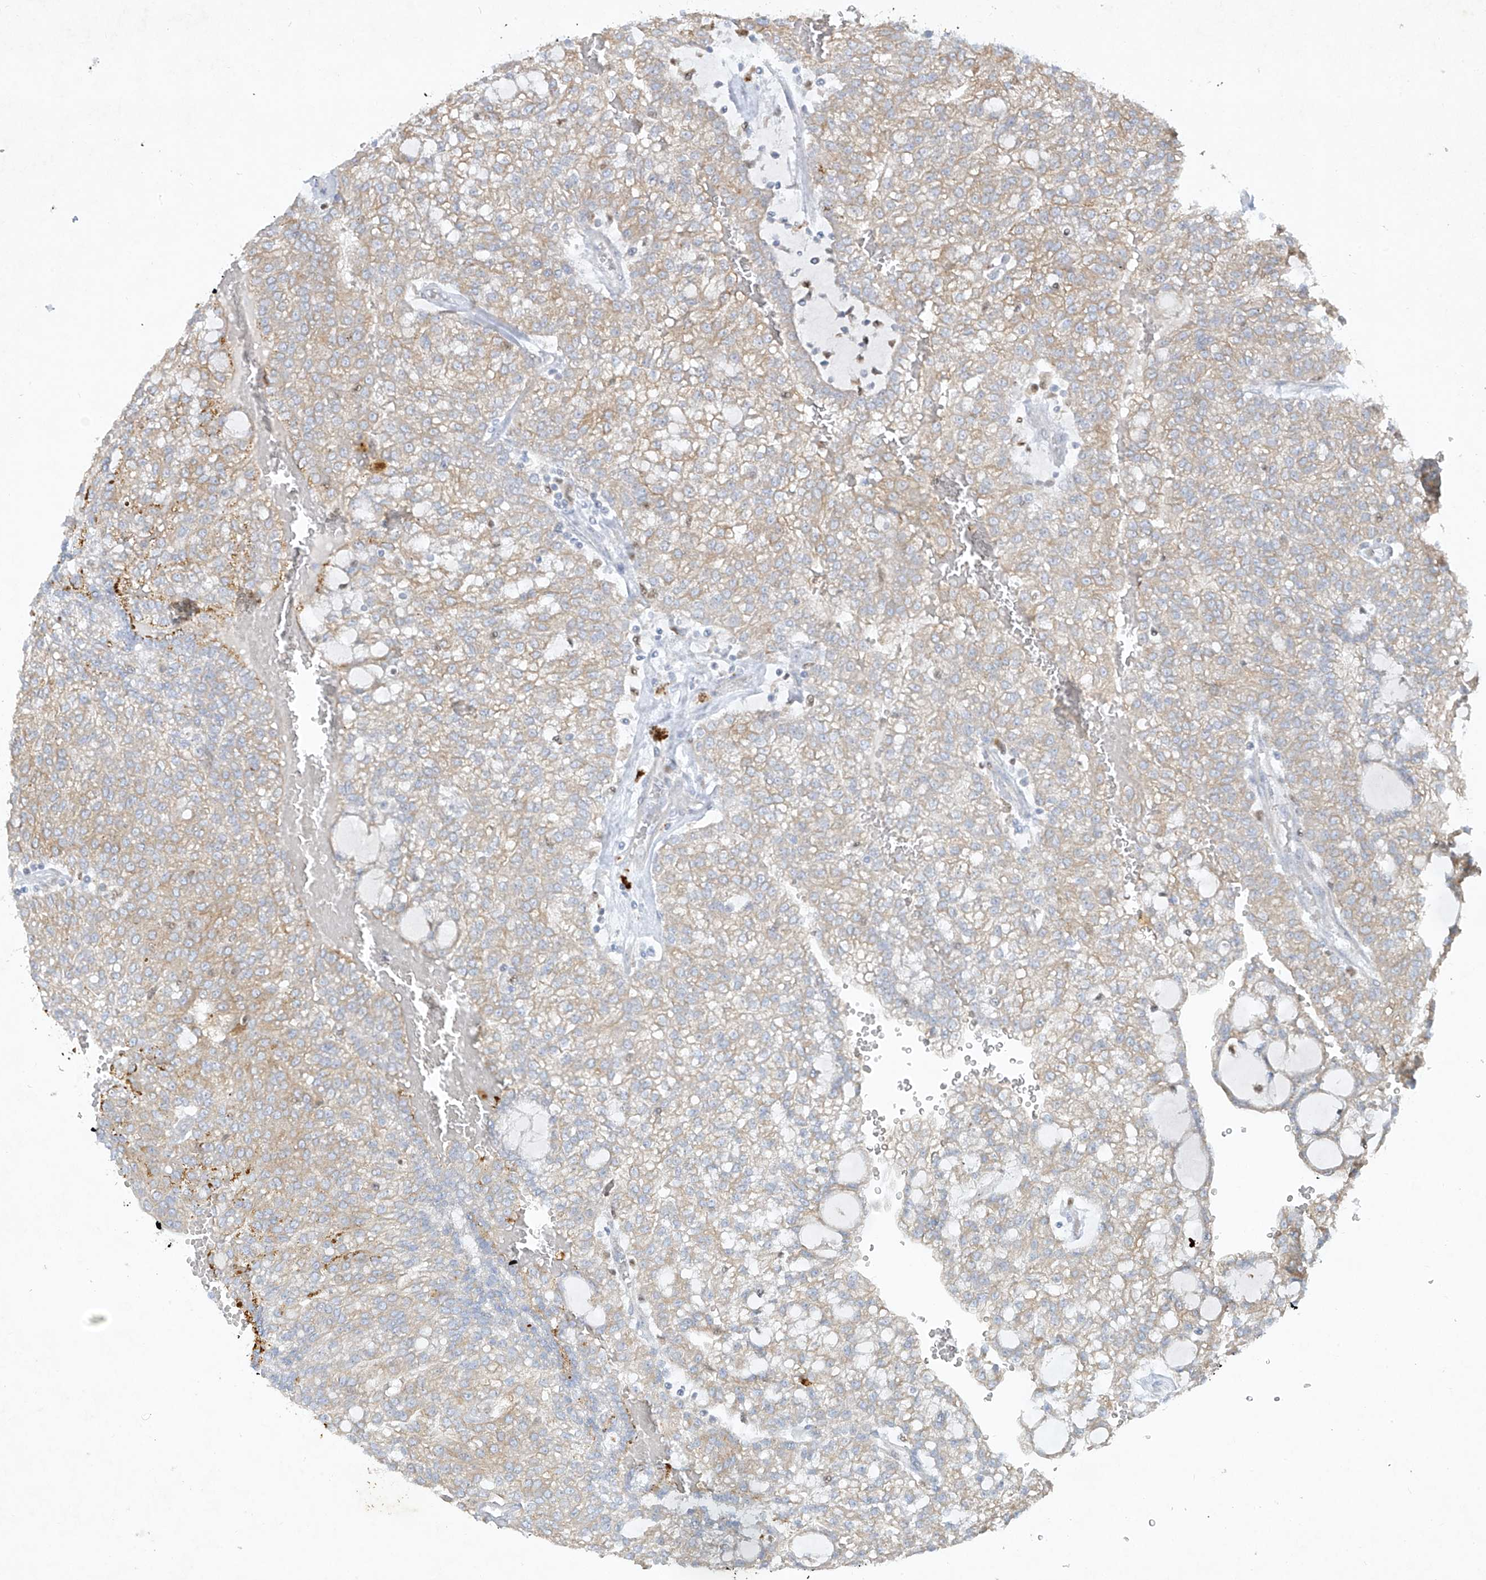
{"staining": {"intensity": "weak", "quantity": ">75%", "location": "cytoplasmic/membranous"}, "tissue": "renal cancer", "cell_type": "Tumor cells", "image_type": "cancer", "snomed": [{"axis": "morphology", "description": "Adenocarcinoma, NOS"}, {"axis": "topography", "description": "Kidney"}], "caption": "Renal cancer (adenocarcinoma) tissue exhibits weak cytoplasmic/membranous expression in about >75% of tumor cells", "gene": "TUBE1", "patient": {"sex": "male", "age": 63}}